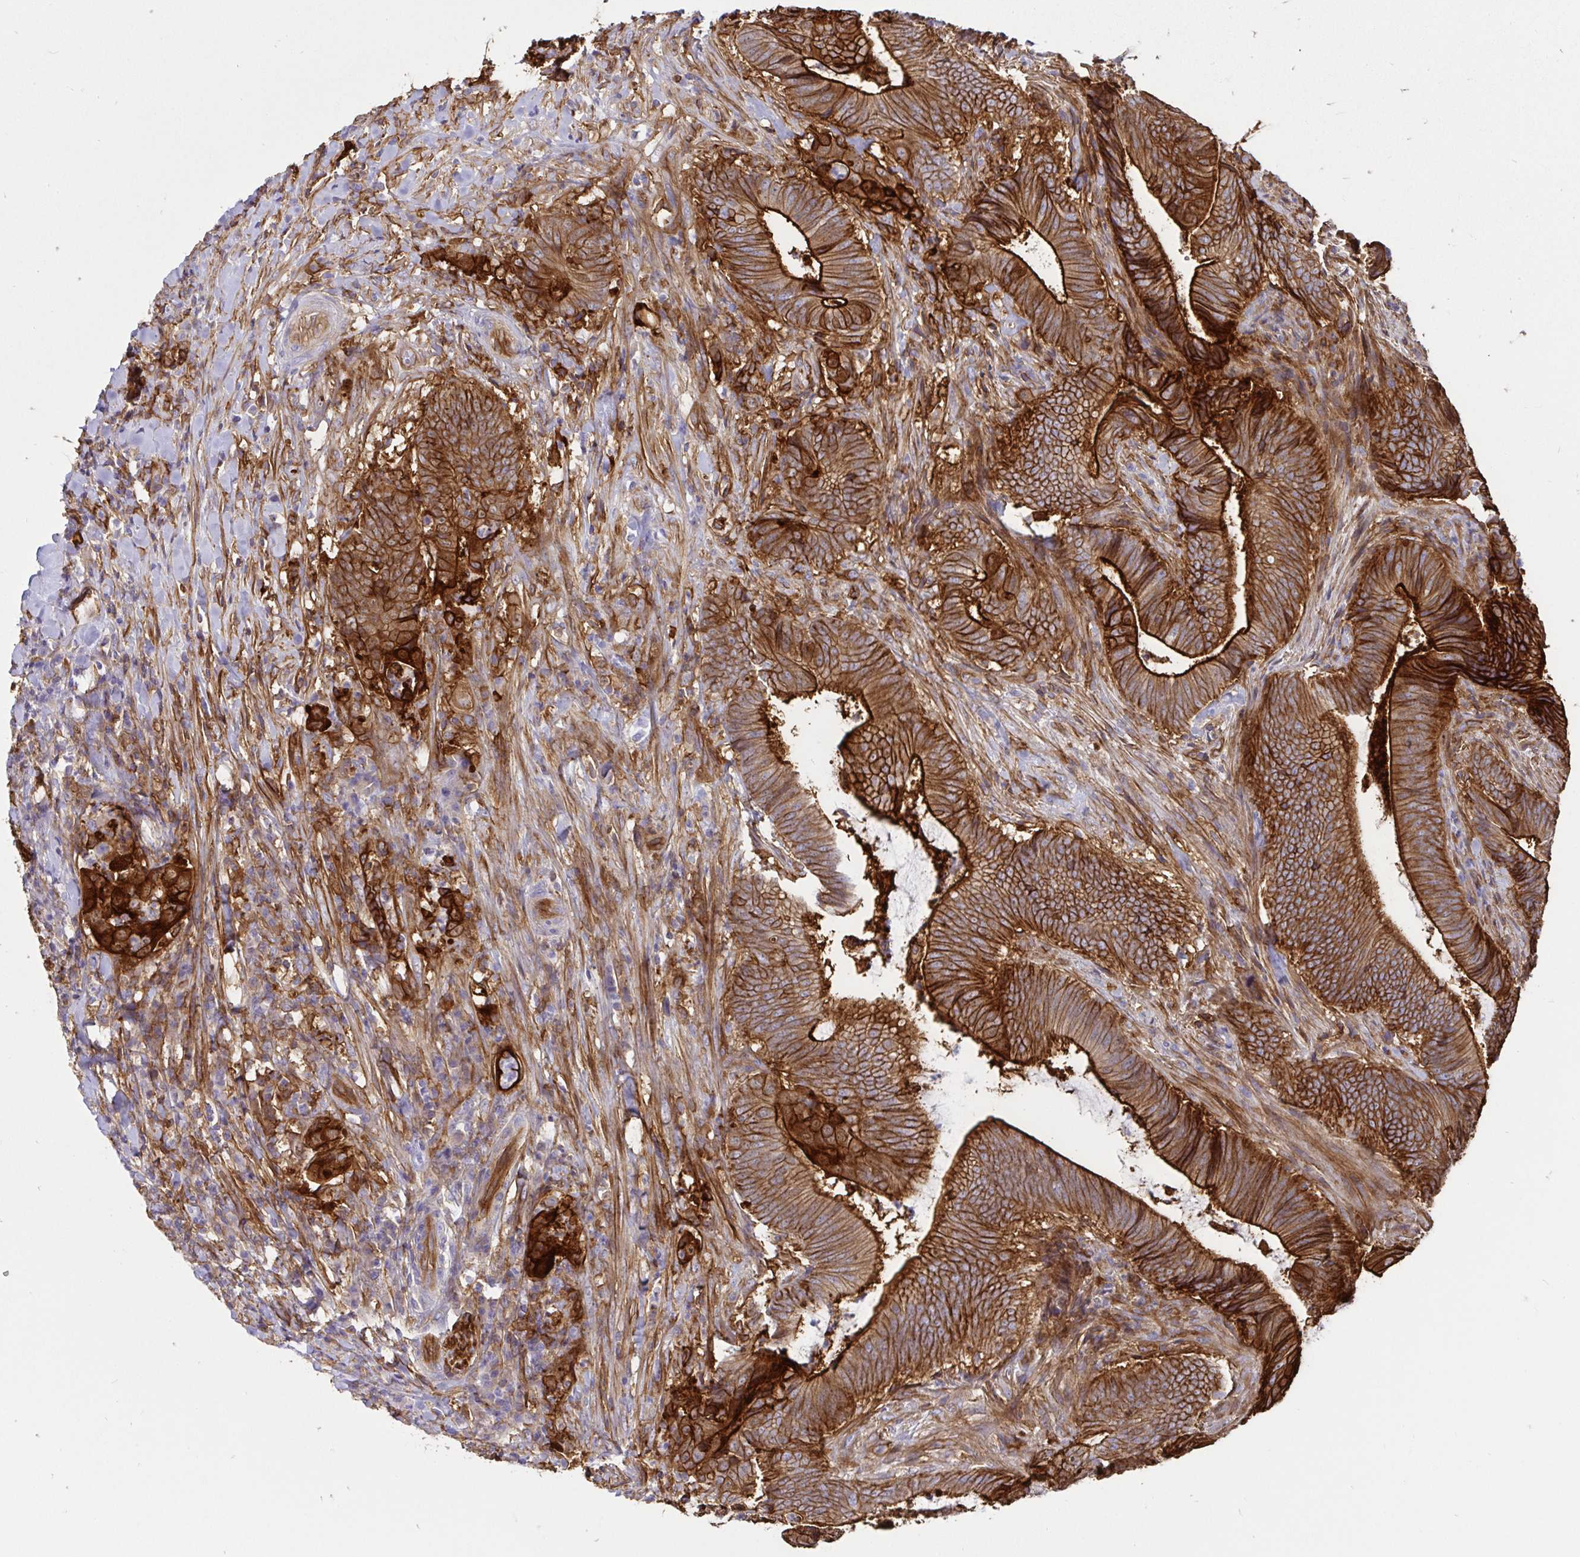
{"staining": {"intensity": "strong", "quantity": ">75%", "location": "cytoplasmic/membranous"}, "tissue": "colorectal cancer", "cell_type": "Tumor cells", "image_type": "cancer", "snomed": [{"axis": "morphology", "description": "Adenocarcinoma, NOS"}, {"axis": "topography", "description": "Colon"}], "caption": "IHC image of neoplastic tissue: human colorectal adenocarcinoma stained using IHC reveals high levels of strong protein expression localized specifically in the cytoplasmic/membranous of tumor cells, appearing as a cytoplasmic/membranous brown color.", "gene": "ANXA2", "patient": {"sex": "female", "age": 43}}